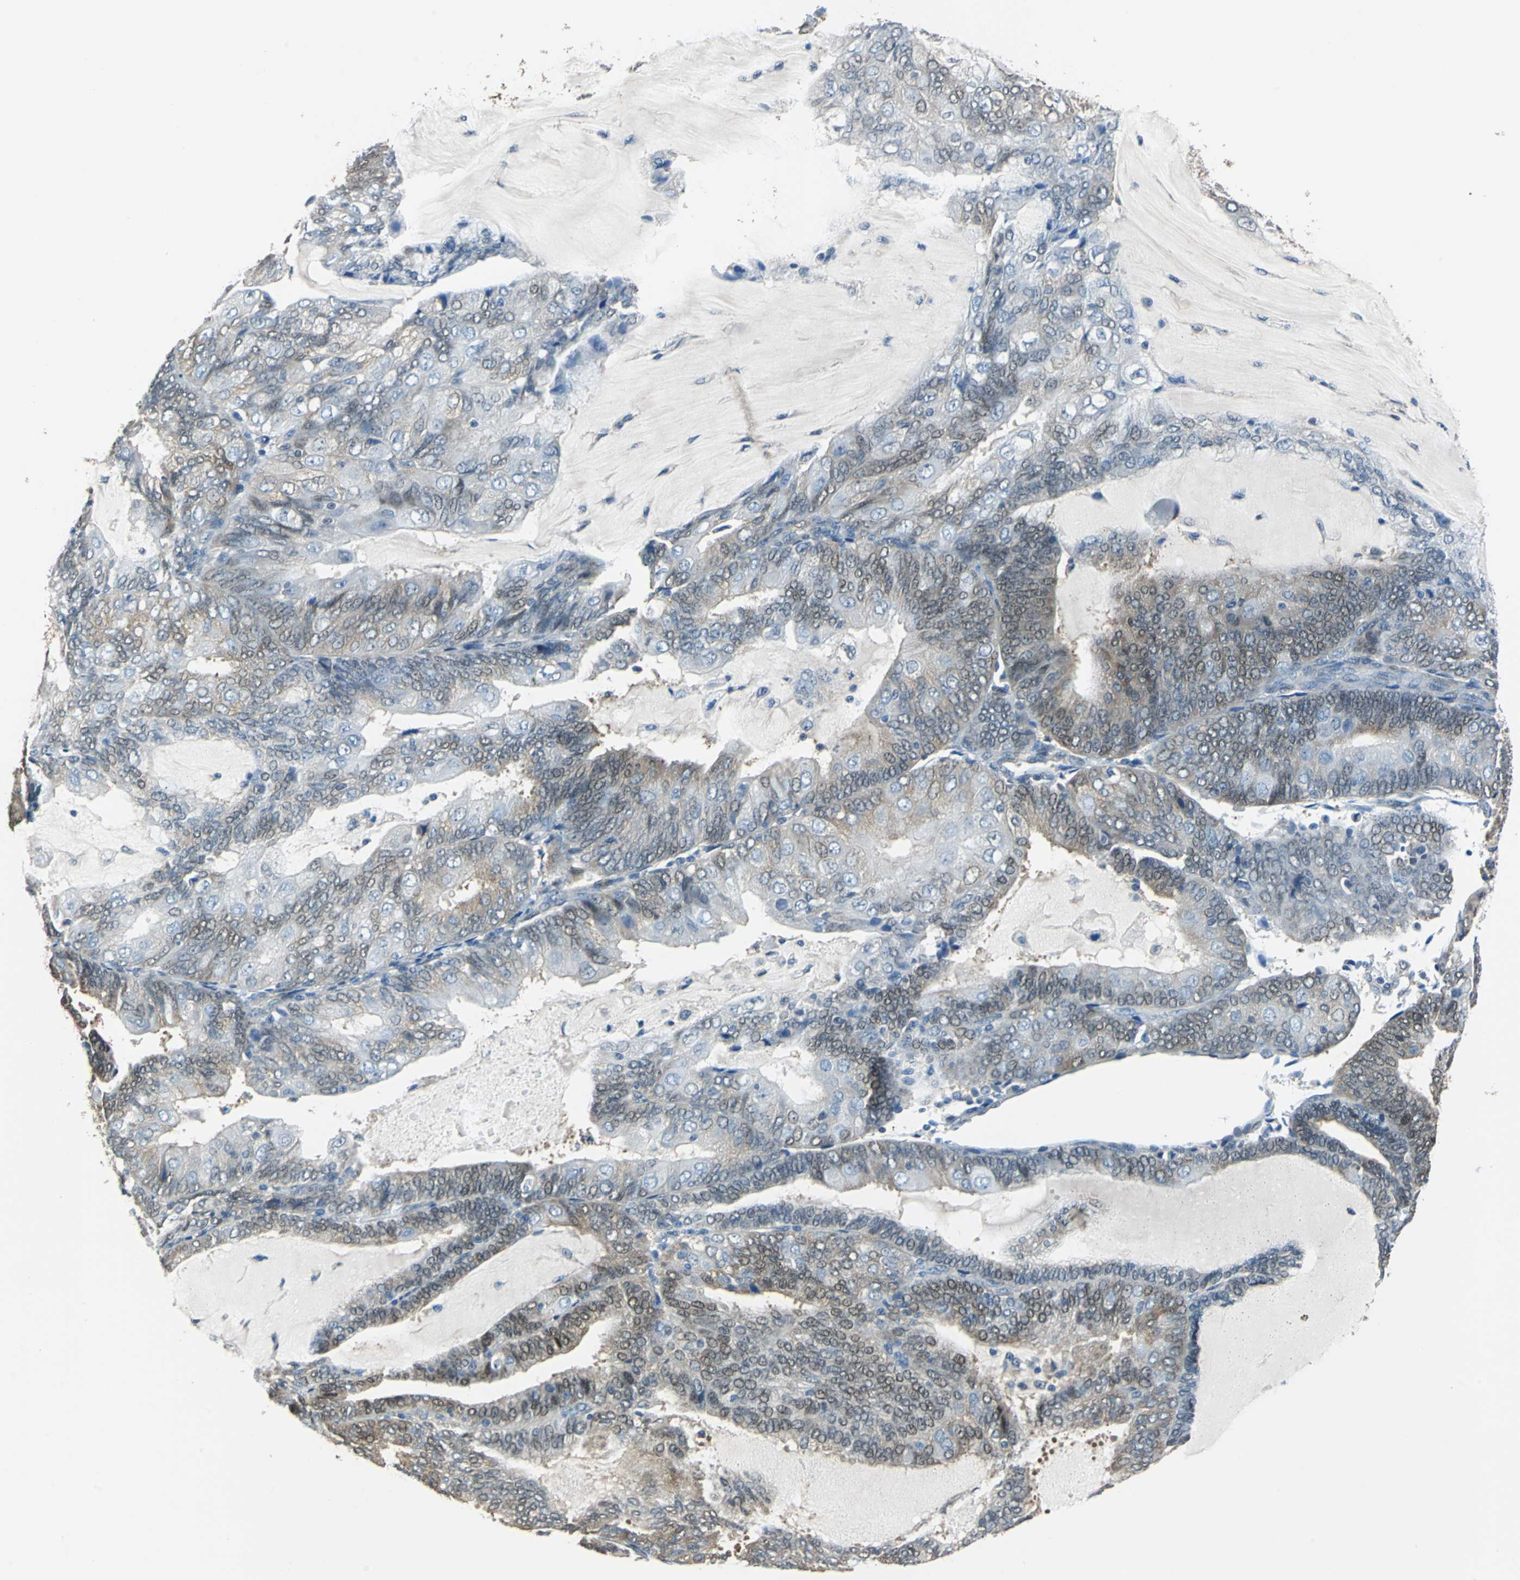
{"staining": {"intensity": "moderate", "quantity": ">75%", "location": "cytoplasmic/membranous,nuclear"}, "tissue": "endometrial cancer", "cell_type": "Tumor cells", "image_type": "cancer", "snomed": [{"axis": "morphology", "description": "Adenocarcinoma, NOS"}, {"axis": "topography", "description": "Endometrium"}], "caption": "A photomicrograph of human adenocarcinoma (endometrial) stained for a protein reveals moderate cytoplasmic/membranous and nuclear brown staining in tumor cells.", "gene": "FKBP4", "patient": {"sex": "female", "age": 81}}